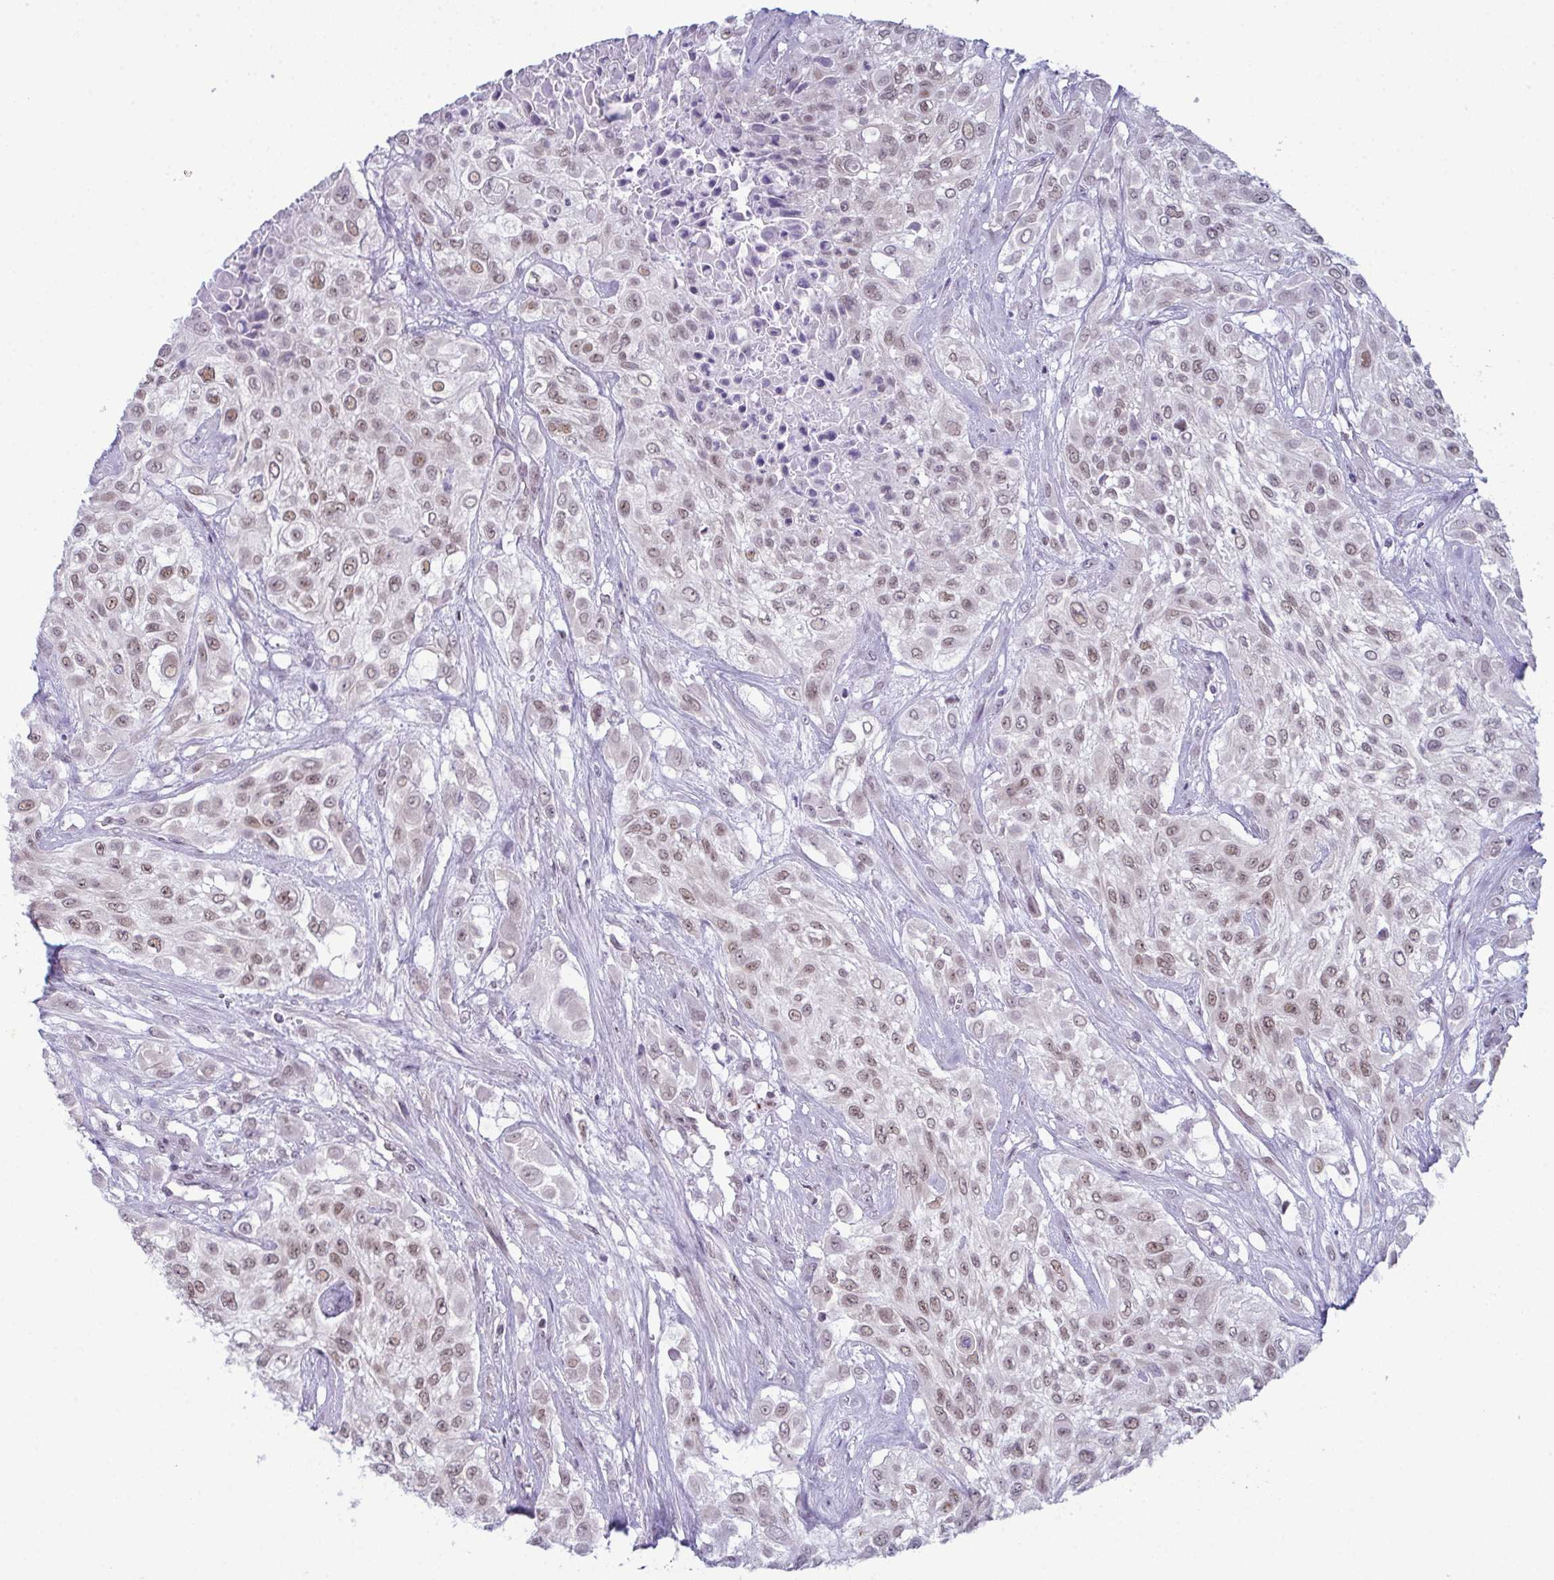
{"staining": {"intensity": "moderate", "quantity": ">75%", "location": "nuclear"}, "tissue": "urothelial cancer", "cell_type": "Tumor cells", "image_type": "cancer", "snomed": [{"axis": "morphology", "description": "Urothelial carcinoma, High grade"}, {"axis": "topography", "description": "Urinary bladder"}], "caption": "An immunohistochemistry micrograph of tumor tissue is shown. Protein staining in brown highlights moderate nuclear positivity in urothelial cancer within tumor cells.", "gene": "RBM7", "patient": {"sex": "male", "age": 57}}